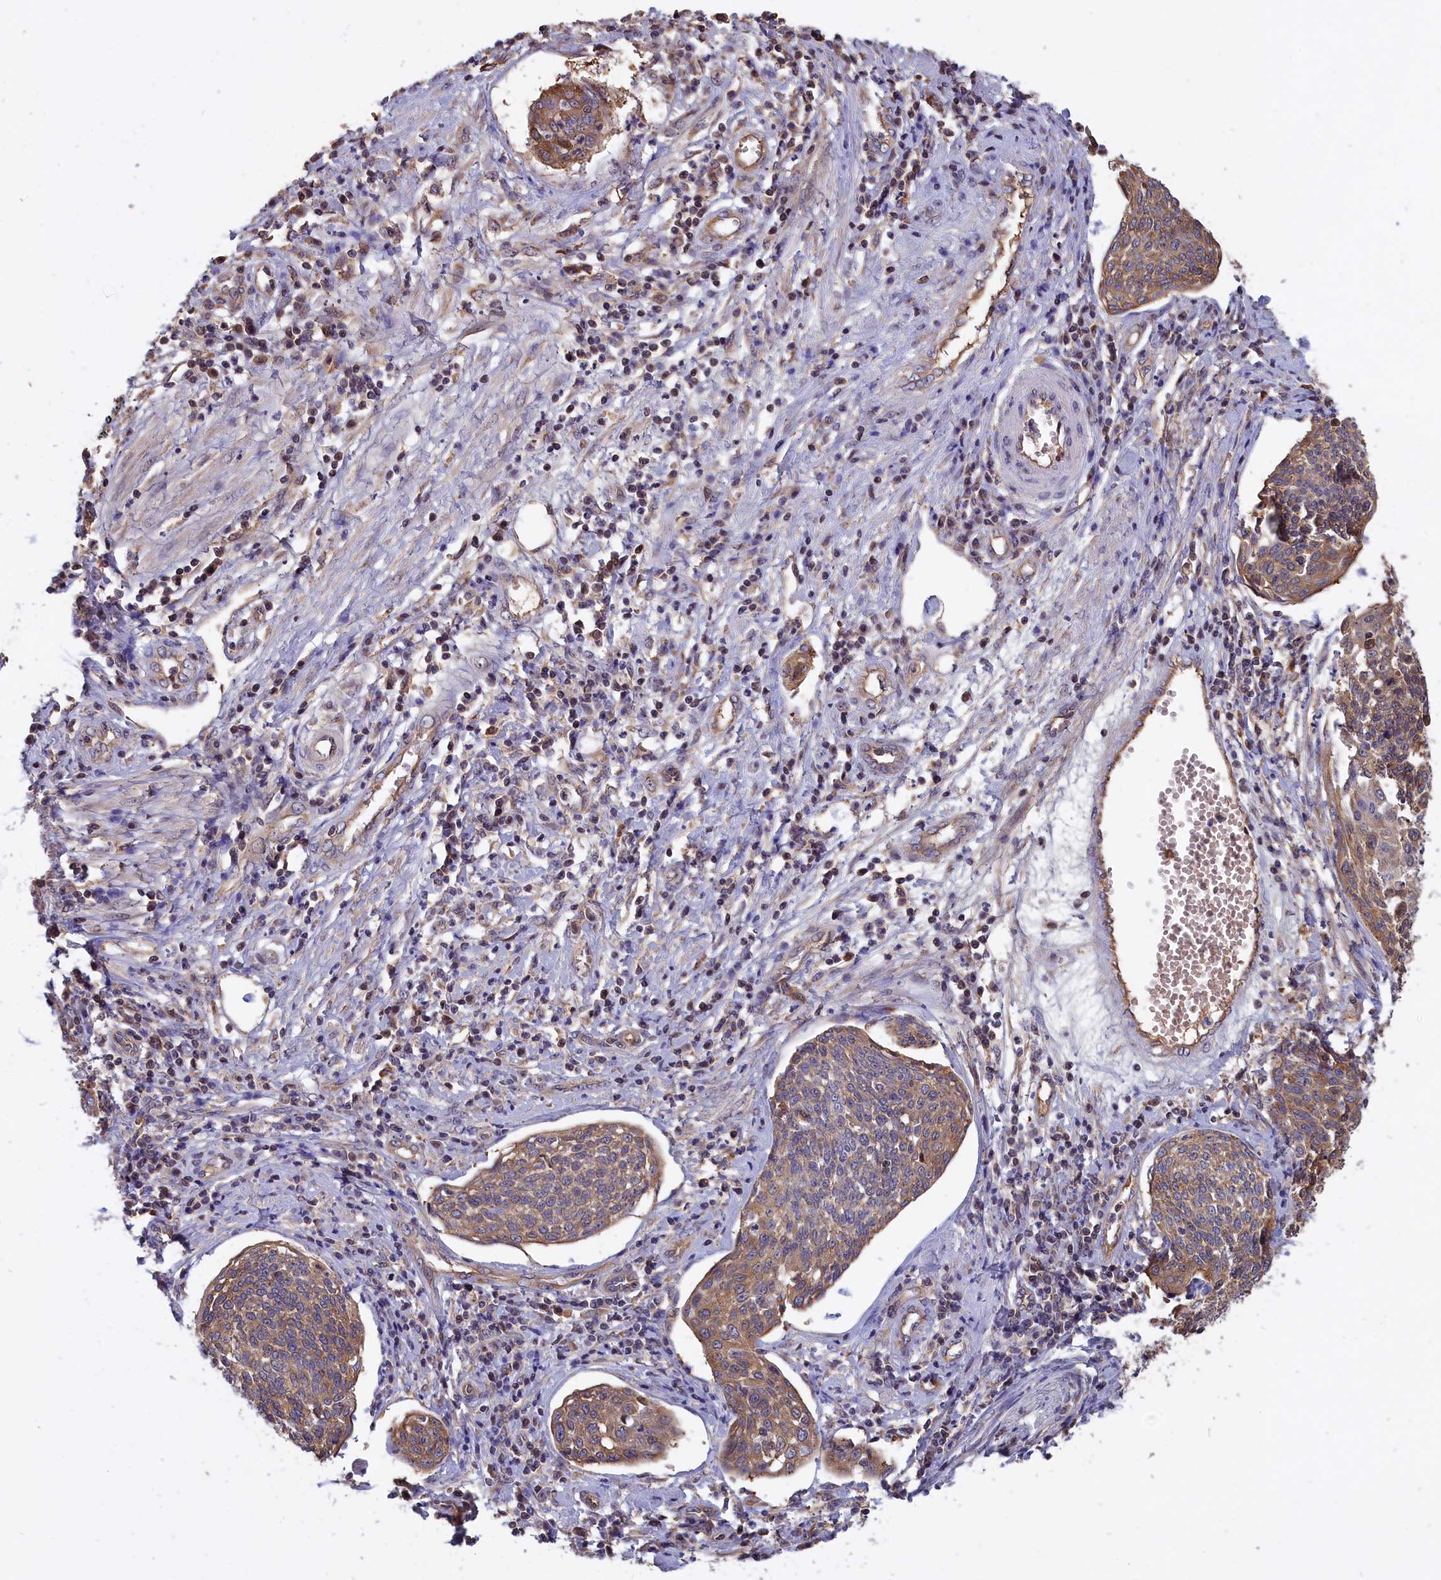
{"staining": {"intensity": "moderate", "quantity": ">75%", "location": "cytoplasmic/membranous"}, "tissue": "cervical cancer", "cell_type": "Tumor cells", "image_type": "cancer", "snomed": [{"axis": "morphology", "description": "Squamous cell carcinoma, NOS"}, {"axis": "topography", "description": "Cervix"}], "caption": "Immunohistochemistry (IHC) image of neoplastic tissue: cervical cancer stained using immunohistochemistry (IHC) exhibits medium levels of moderate protein expression localized specifically in the cytoplasmic/membranous of tumor cells, appearing as a cytoplasmic/membranous brown color.", "gene": "ABCC8", "patient": {"sex": "female", "age": 34}}